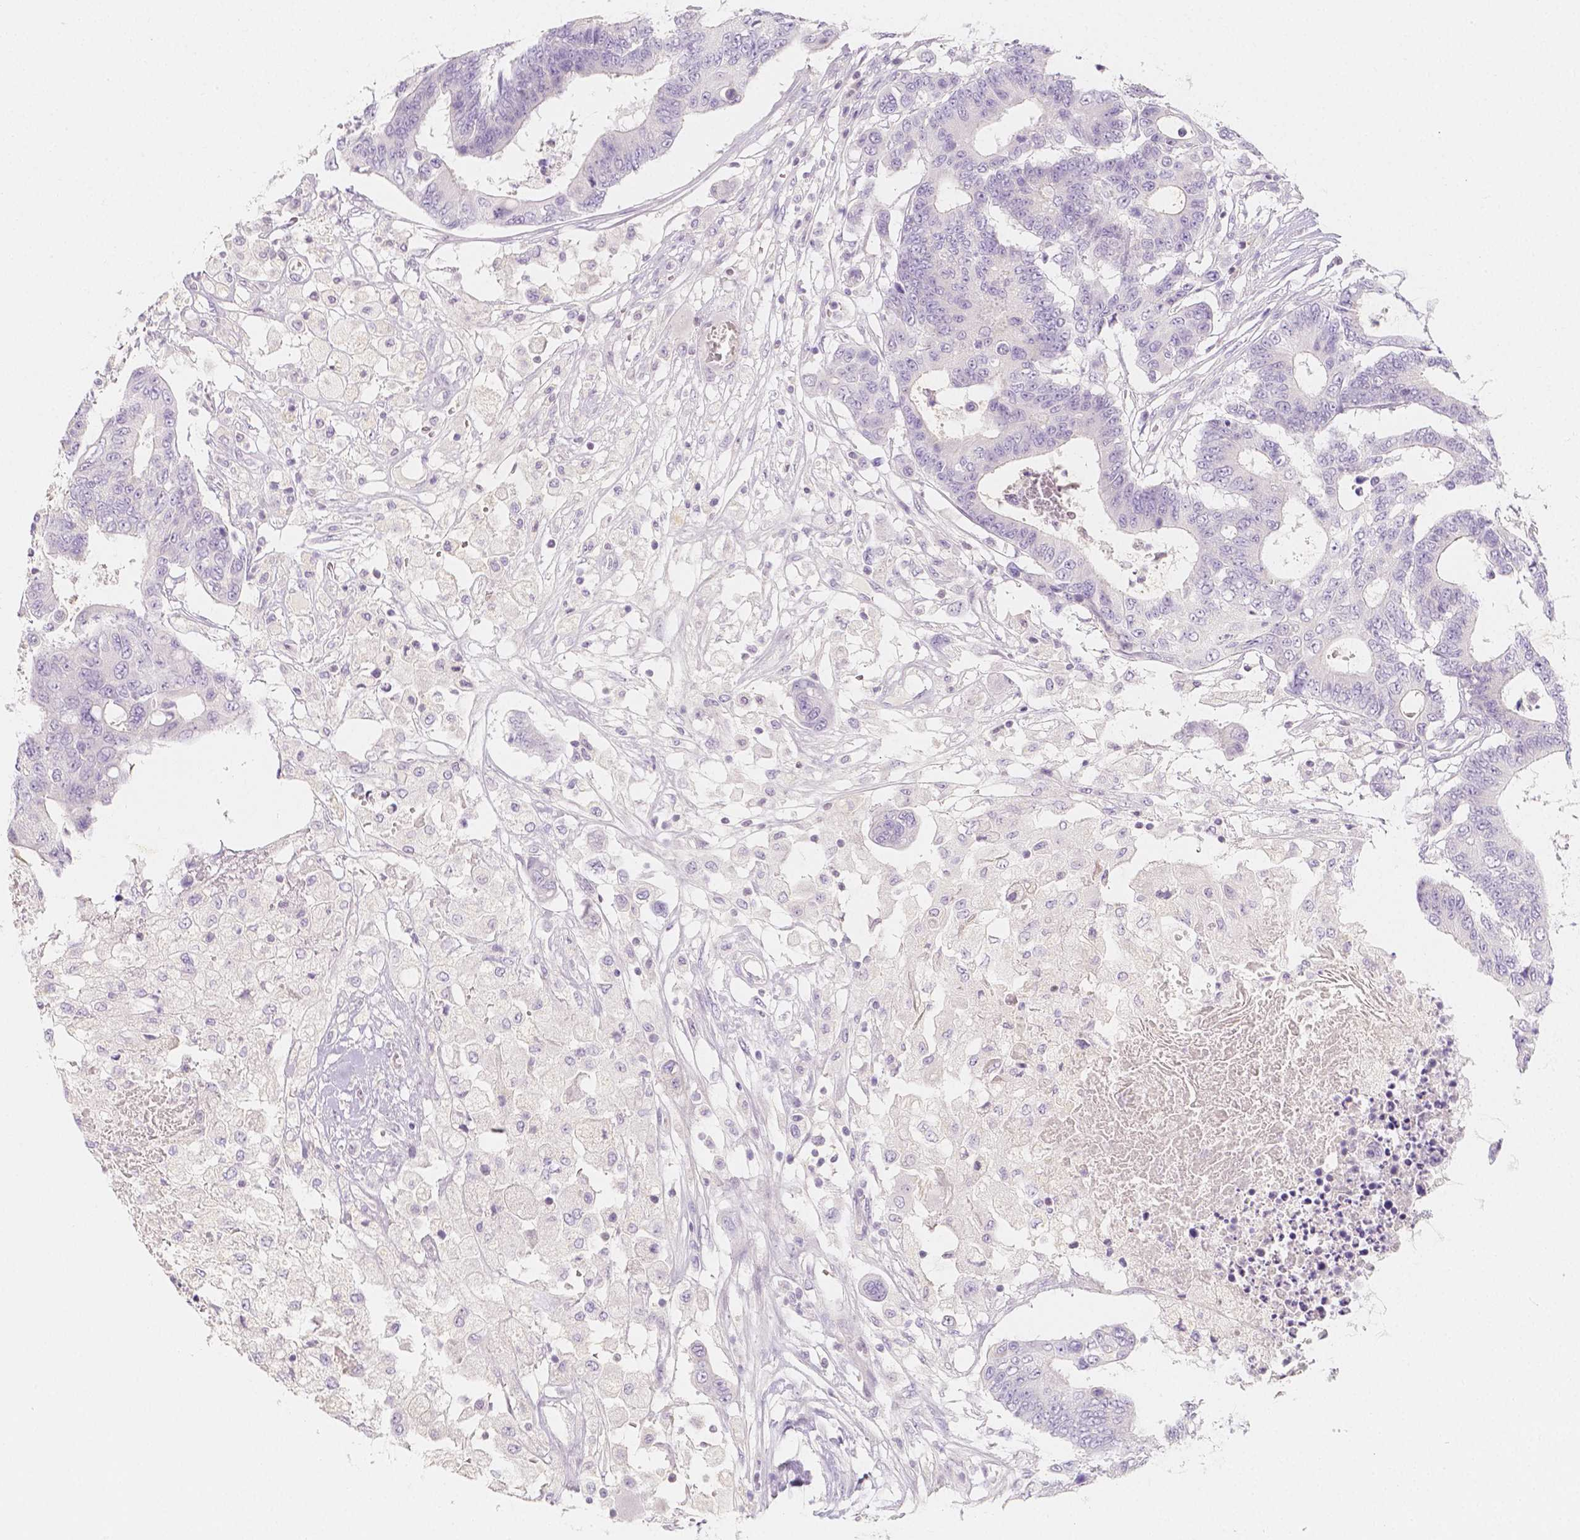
{"staining": {"intensity": "negative", "quantity": "none", "location": "none"}, "tissue": "colorectal cancer", "cell_type": "Tumor cells", "image_type": "cancer", "snomed": [{"axis": "morphology", "description": "Adenocarcinoma, NOS"}, {"axis": "topography", "description": "Colon"}], "caption": "The micrograph exhibits no staining of tumor cells in adenocarcinoma (colorectal). The staining is performed using DAB brown chromogen with nuclei counter-stained in using hematoxylin.", "gene": "BATF", "patient": {"sex": "female", "age": 48}}